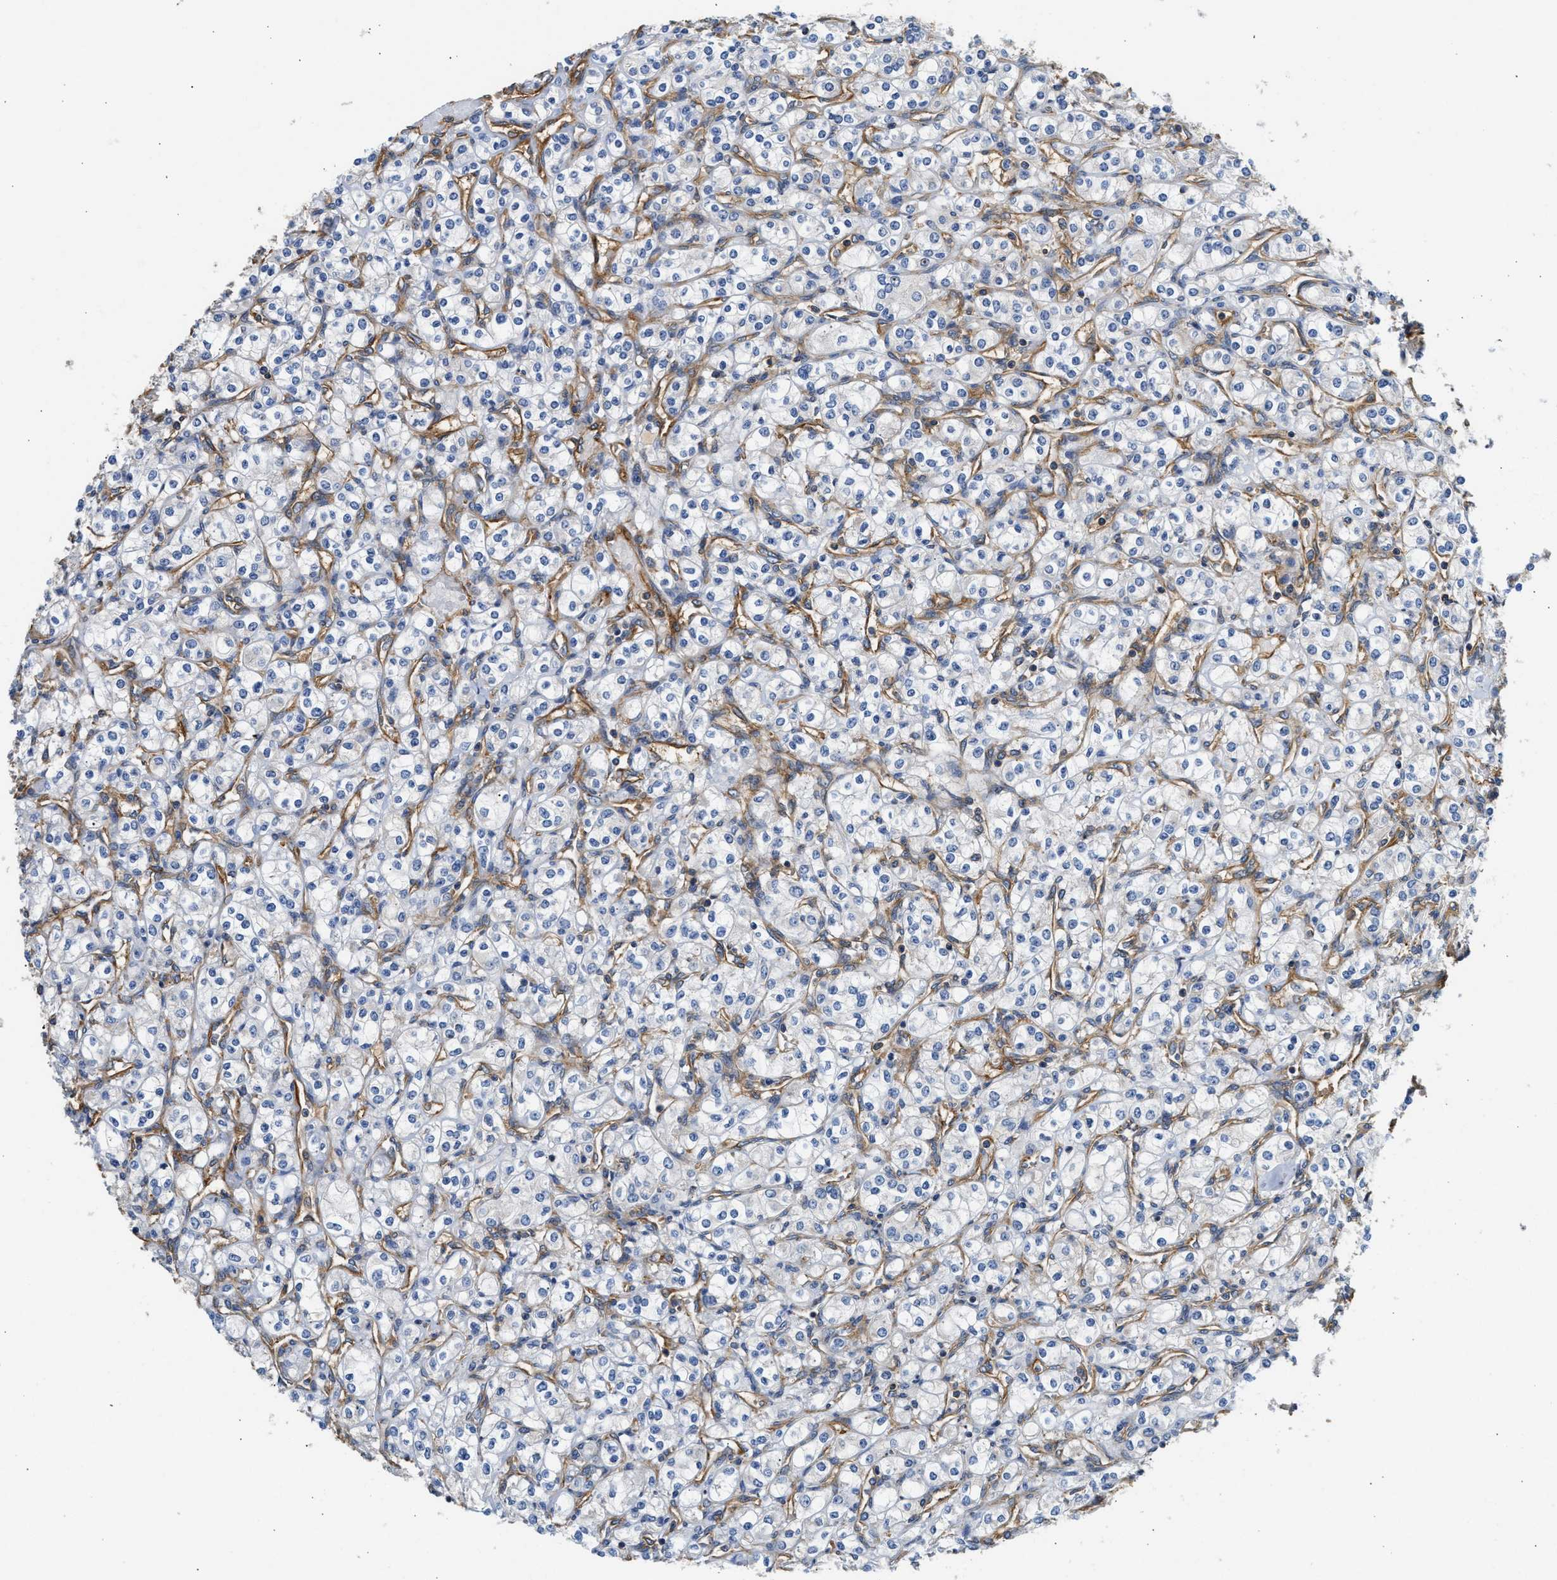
{"staining": {"intensity": "negative", "quantity": "none", "location": "none"}, "tissue": "renal cancer", "cell_type": "Tumor cells", "image_type": "cancer", "snomed": [{"axis": "morphology", "description": "Adenocarcinoma, NOS"}, {"axis": "topography", "description": "Kidney"}], "caption": "Tumor cells are negative for protein expression in human renal cancer.", "gene": "SAMD9L", "patient": {"sex": "male", "age": 77}}